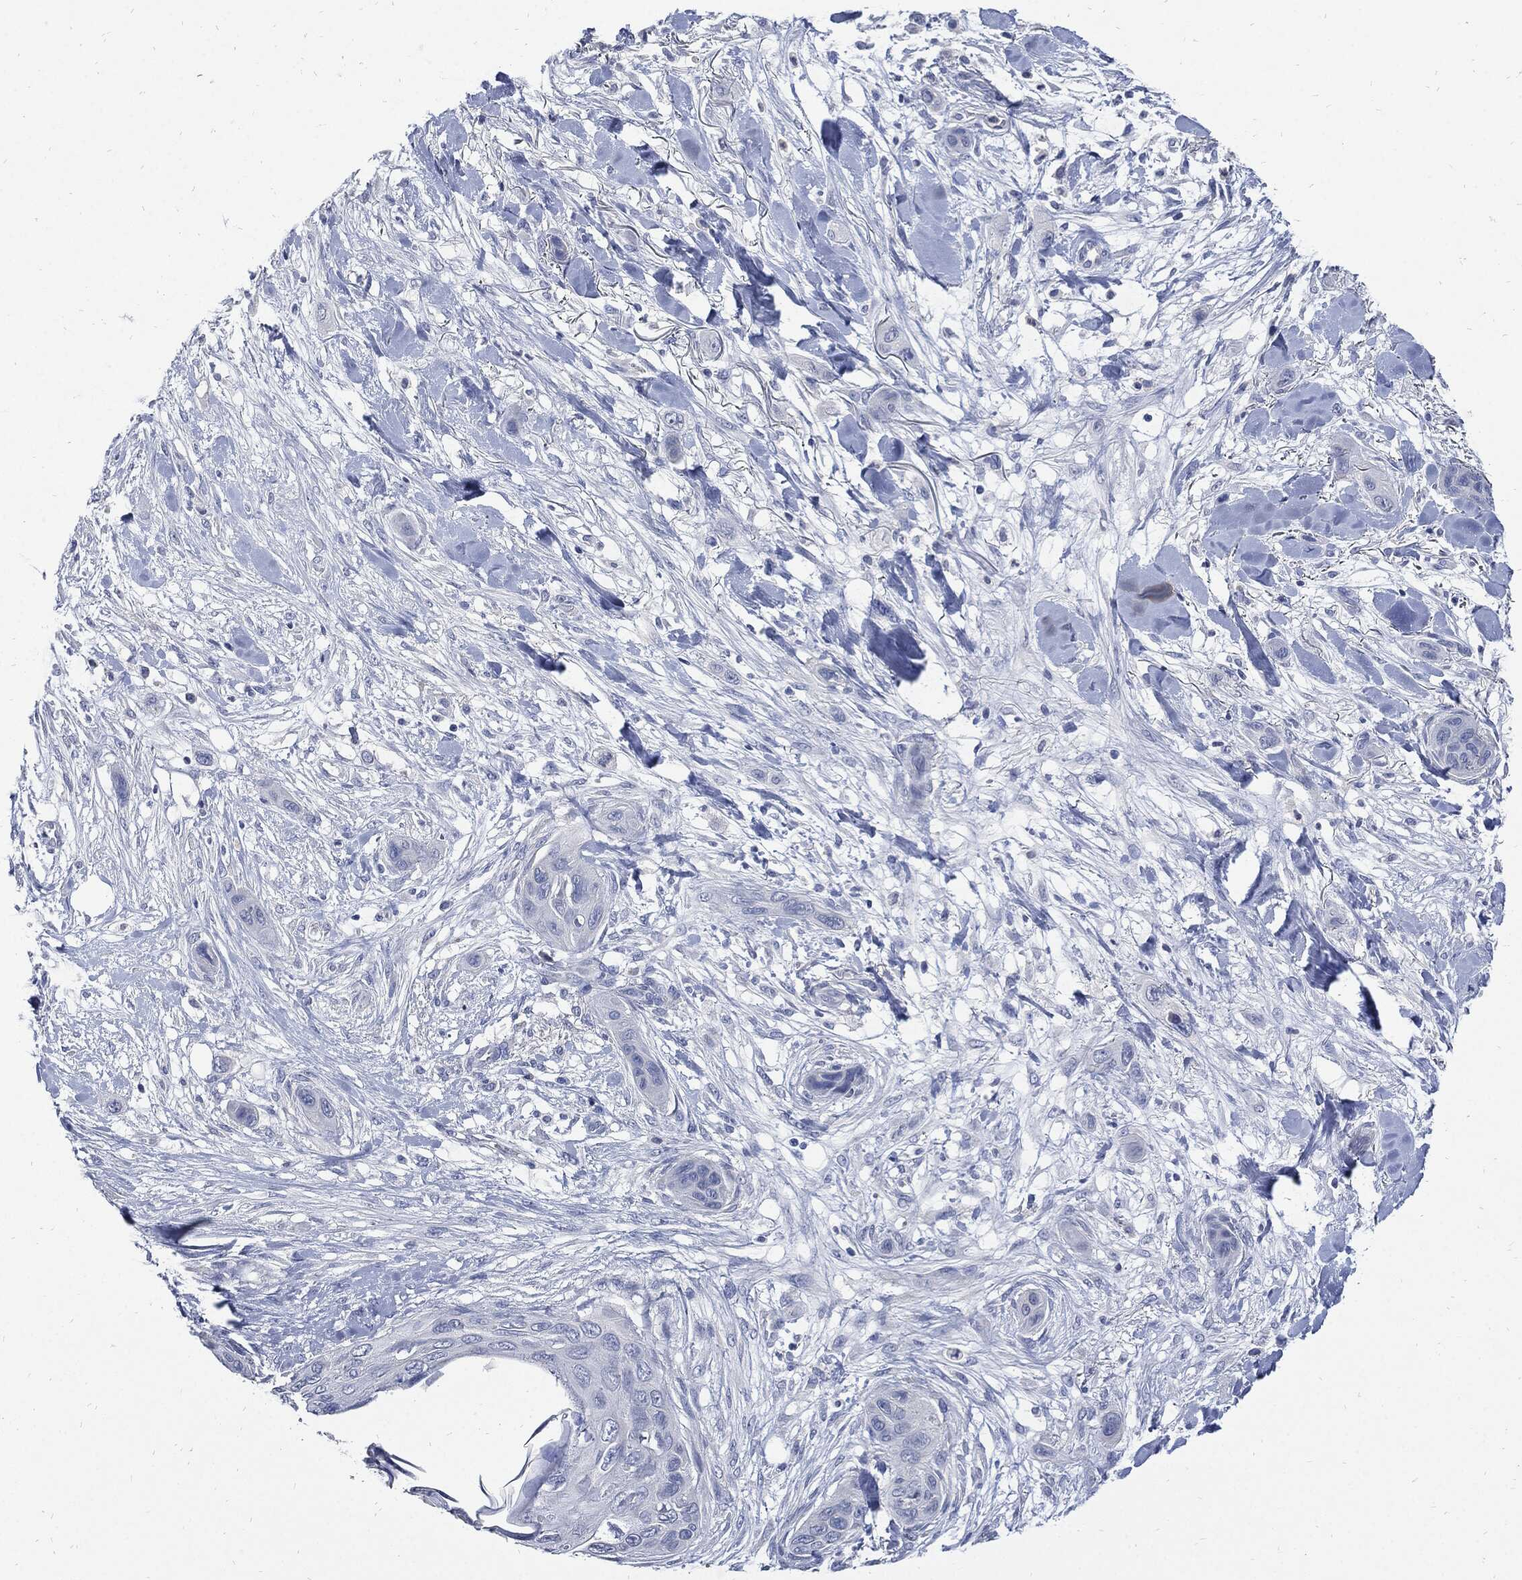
{"staining": {"intensity": "negative", "quantity": "none", "location": "none"}, "tissue": "skin cancer", "cell_type": "Tumor cells", "image_type": "cancer", "snomed": [{"axis": "morphology", "description": "Squamous cell carcinoma, NOS"}, {"axis": "topography", "description": "Skin"}], "caption": "An image of human skin cancer (squamous cell carcinoma) is negative for staining in tumor cells.", "gene": "CPE", "patient": {"sex": "male", "age": 78}}